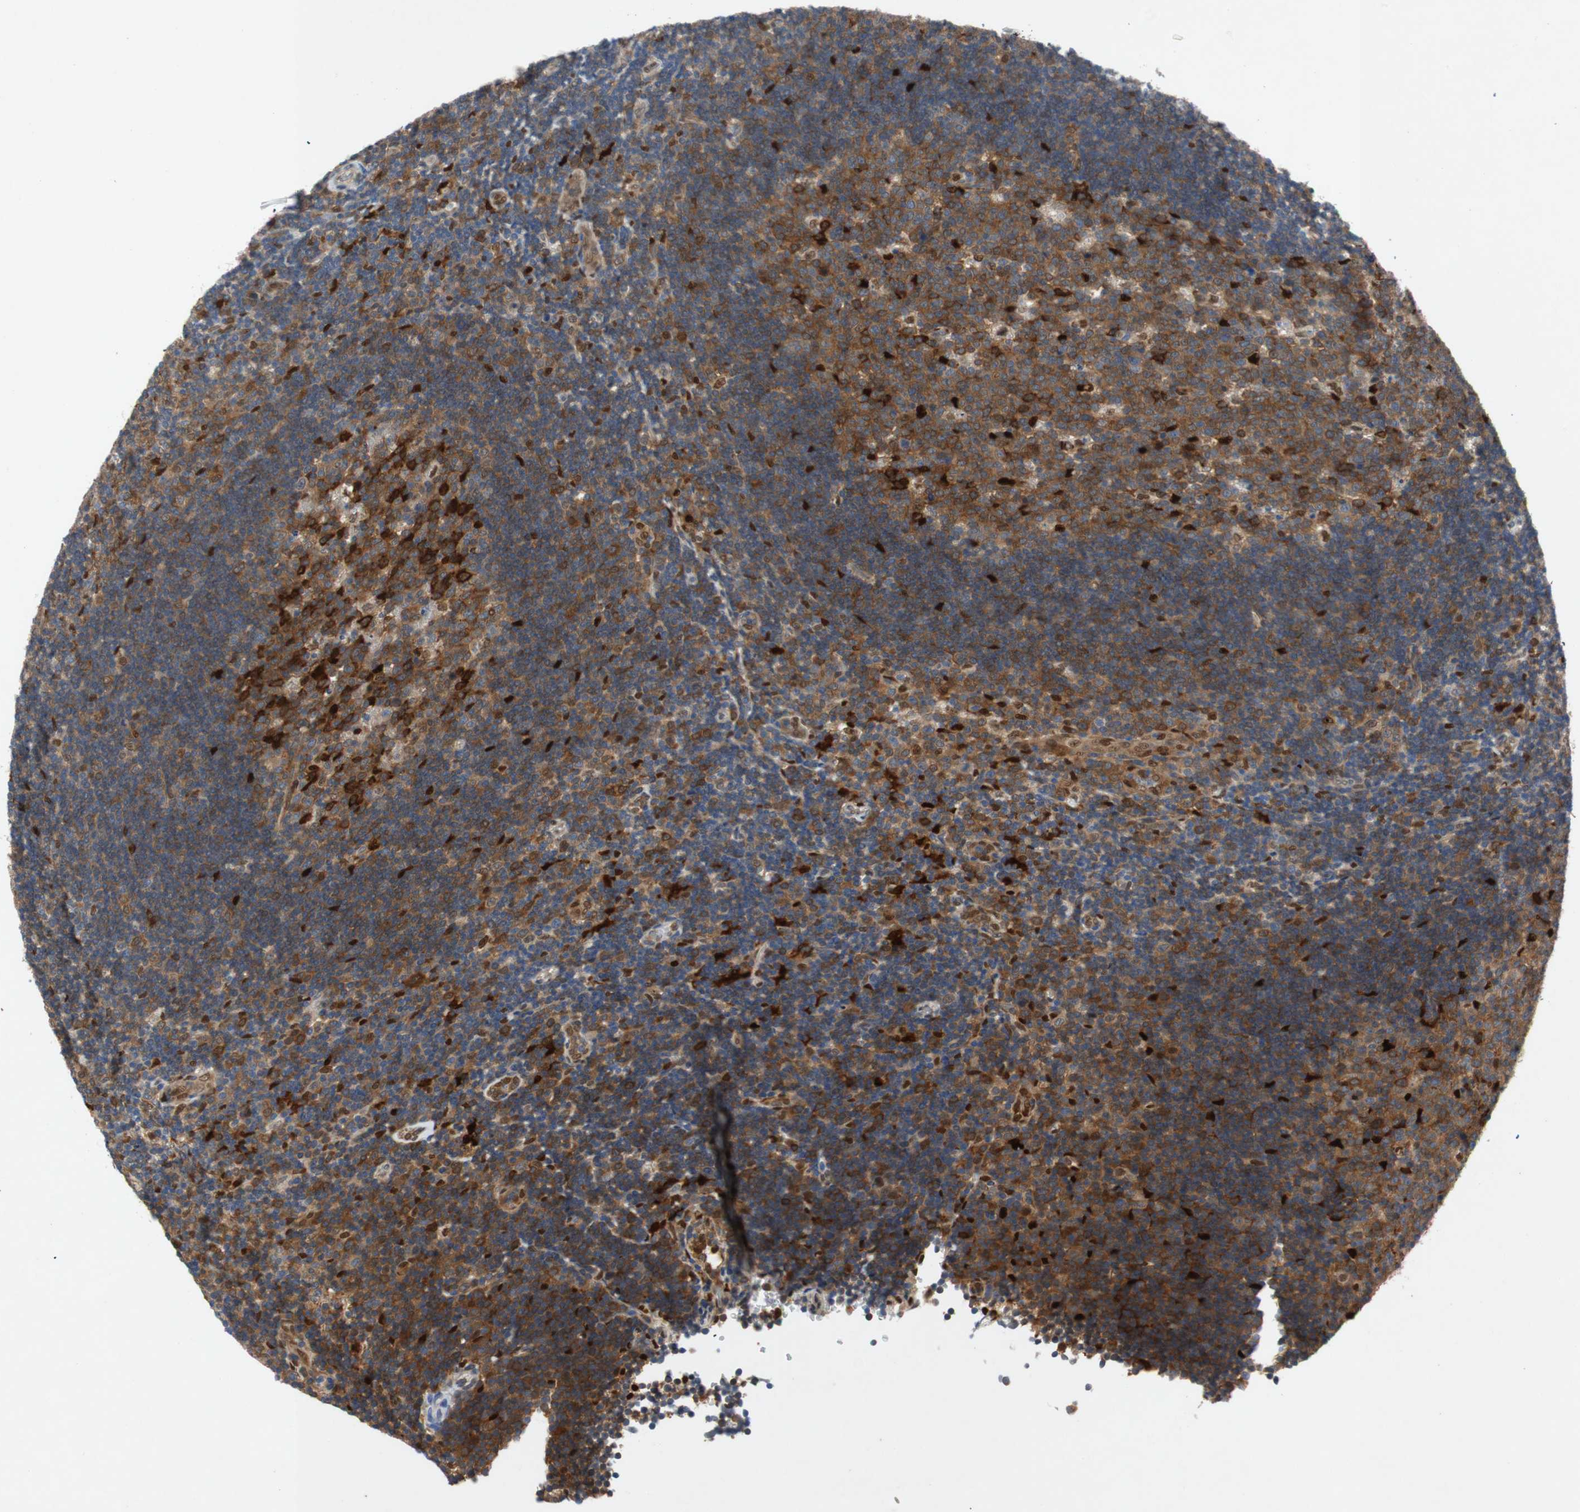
{"staining": {"intensity": "moderate", "quantity": ">75%", "location": "cytoplasmic/membranous"}, "tissue": "lymph node", "cell_type": "Germinal center cells", "image_type": "normal", "snomed": [{"axis": "morphology", "description": "Normal tissue, NOS"}, {"axis": "topography", "description": "Lymph node"}, {"axis": "topography", "description": "Salivary gland"}], "caption": "Immunohistochemistry staining of unremarkable lymph node, which shows medium levels of moderate cytoplasmic/membranous staining in about >75% of germinal center cells indicating moderate cytoplasmic/membranous protein staining. The staining was performed using DAB (3,3'-diaminobenzidine) (brown) for protein detection and nuclei were counterstained in hematoxylin (blue).", "gene": "RELB", "patient": {"sex": "male", "age": 8}}